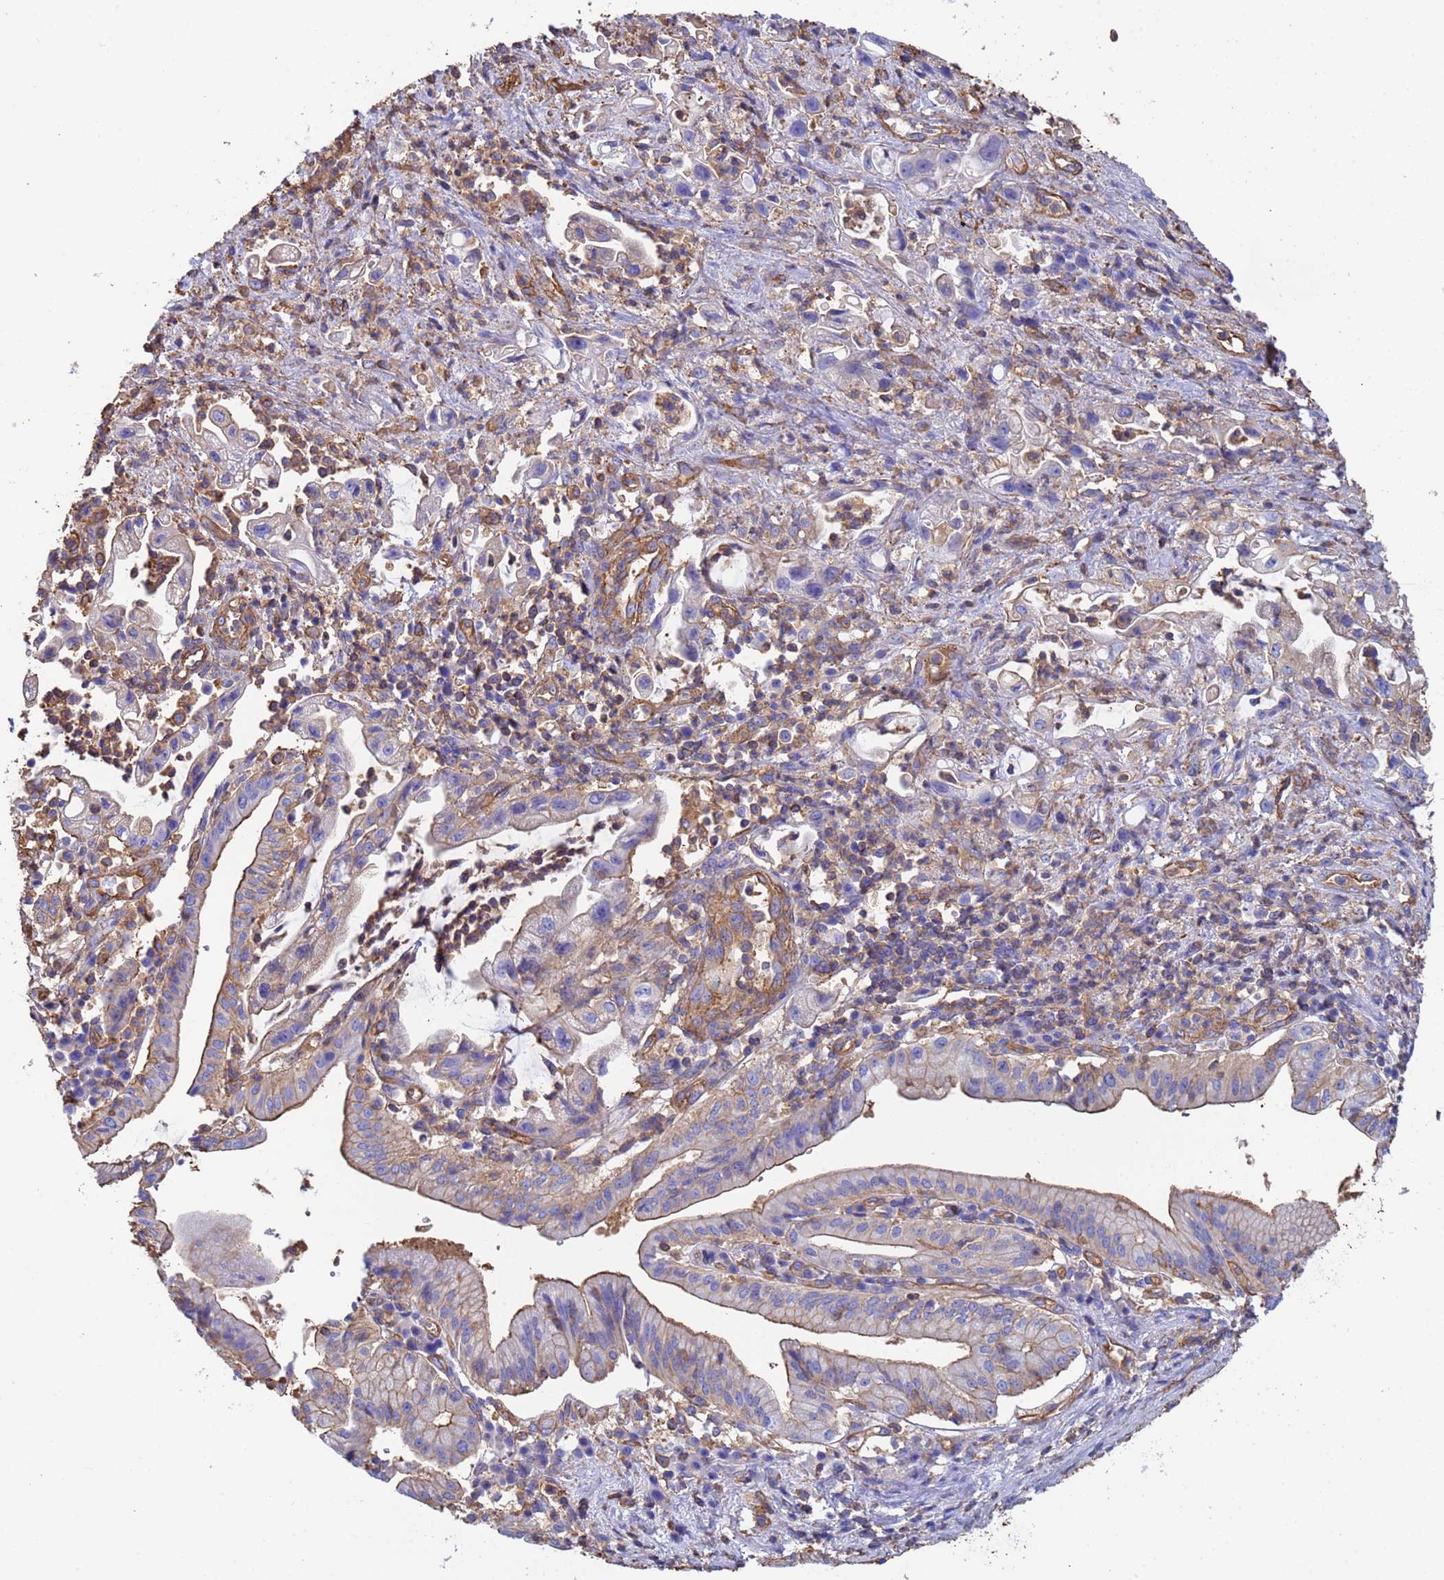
{"staining": {"intensity": "moderate", "quantity": "<25%", "location": "cytoplasmic/membranous"}, "tissue": "pancreatic cancer", "cell_type": "Tumor cells", "image_type": "cancer", "snomed": [{"axis": "morphology", "description": "Adenocarcinoma, NOS"}, {"axis": "topography", "description": "Pancreas"}], "caption": "Immunohistochemical staining of pancreatic adenocarcinoma demonstrates low levels of moderate cytoplasmic/membranous protein positivity in approximately <25% of tumor cells.", "gene": "MYL12A", "patient": {"sex": "female", "age": 61}}